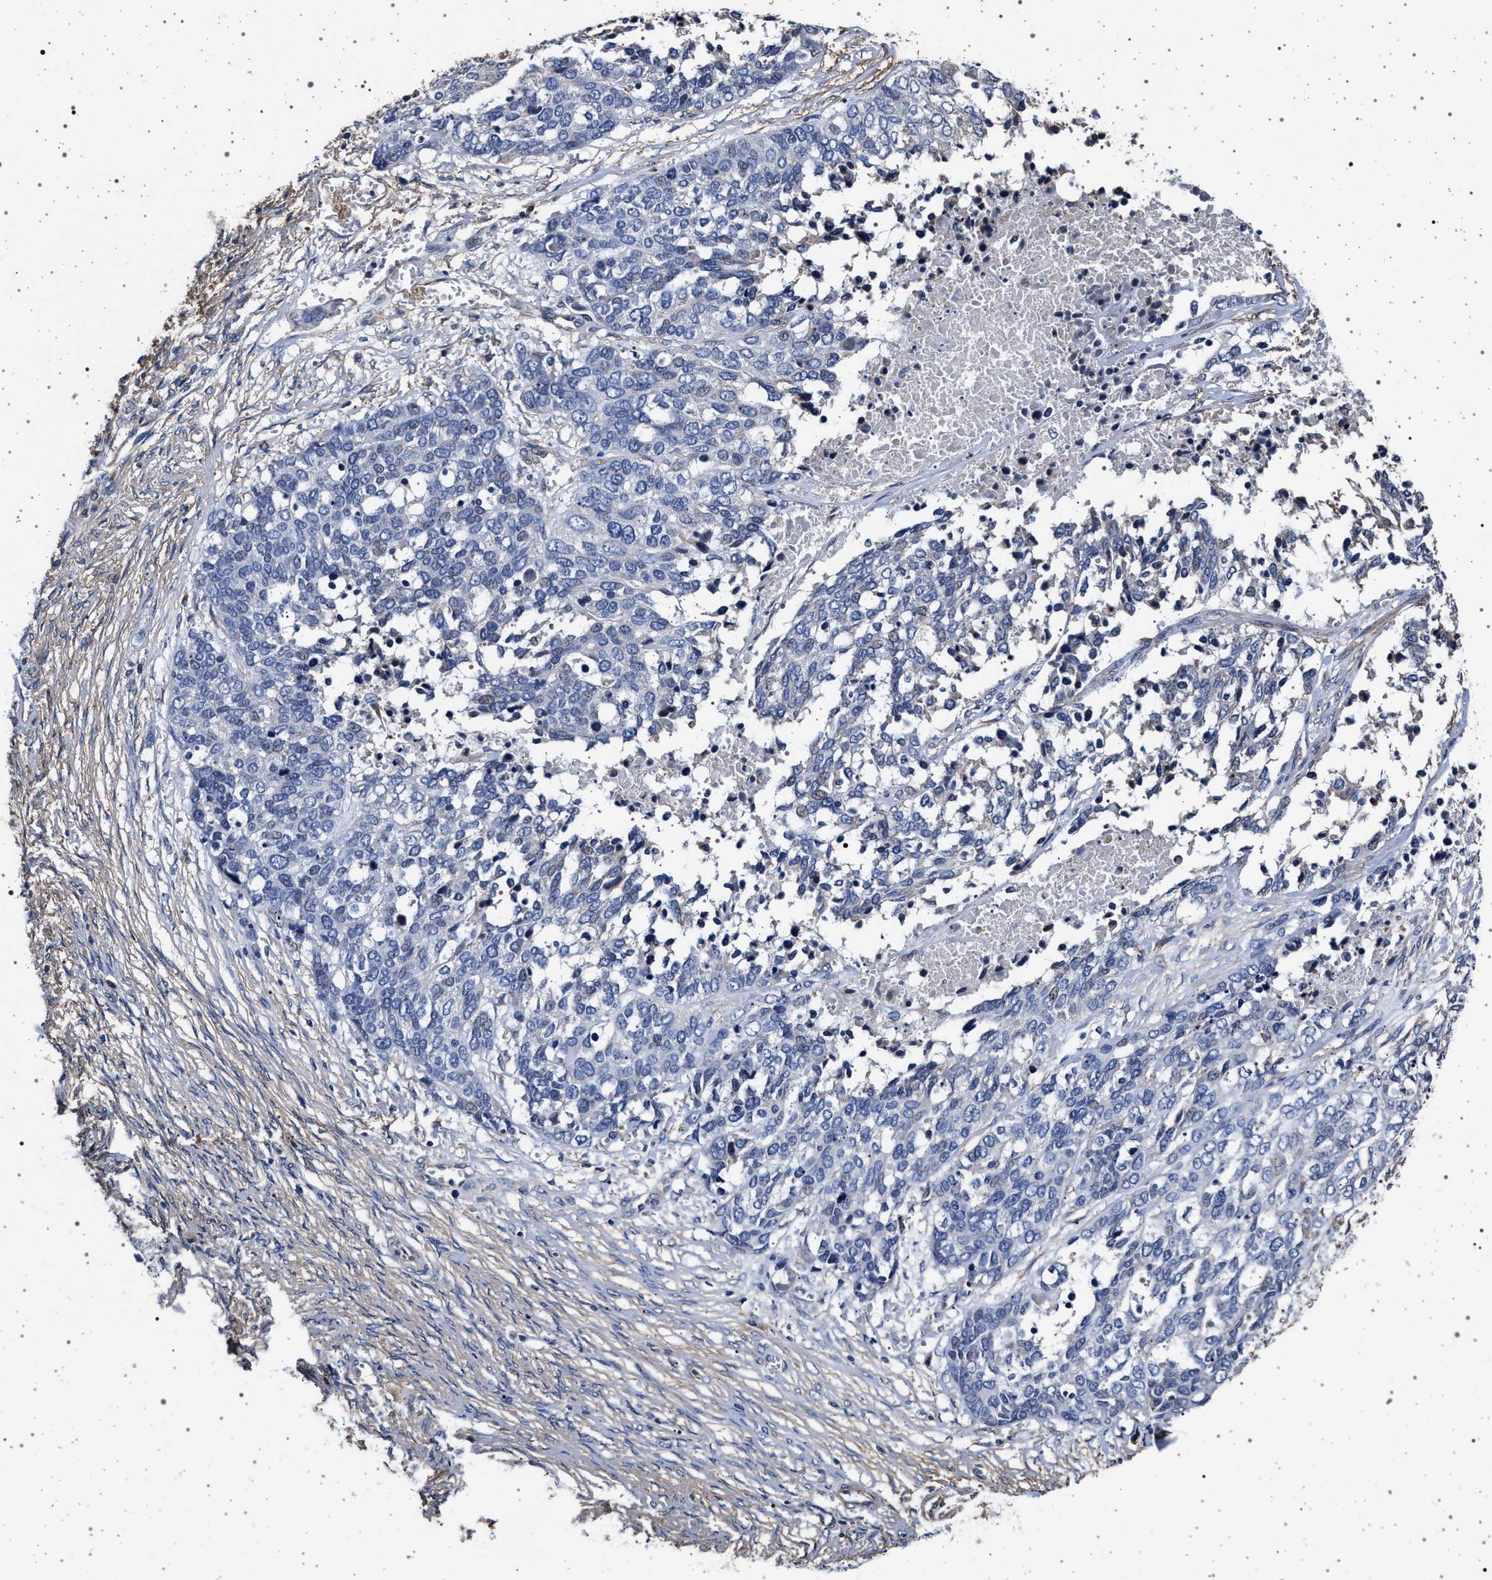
{"staining": {"intensity": "negative", "quantity": "none", "location": "none"}, "tissue": "ovarian cancer", "cell_type": "Tumor cells", "image_type": "cancer", "snomed": [{"axis": "morphology", "description": "Cystadenocarcinoma, serous, NOS"}, {"axis": "topography", "description": "Ovary"}], "caption": "Tumor cells show no significant staining in ovarian cancer (serous cystadenocarcinoma).", "gene": "KCNK6", "patient": {"sex": "female", "age": 44}}